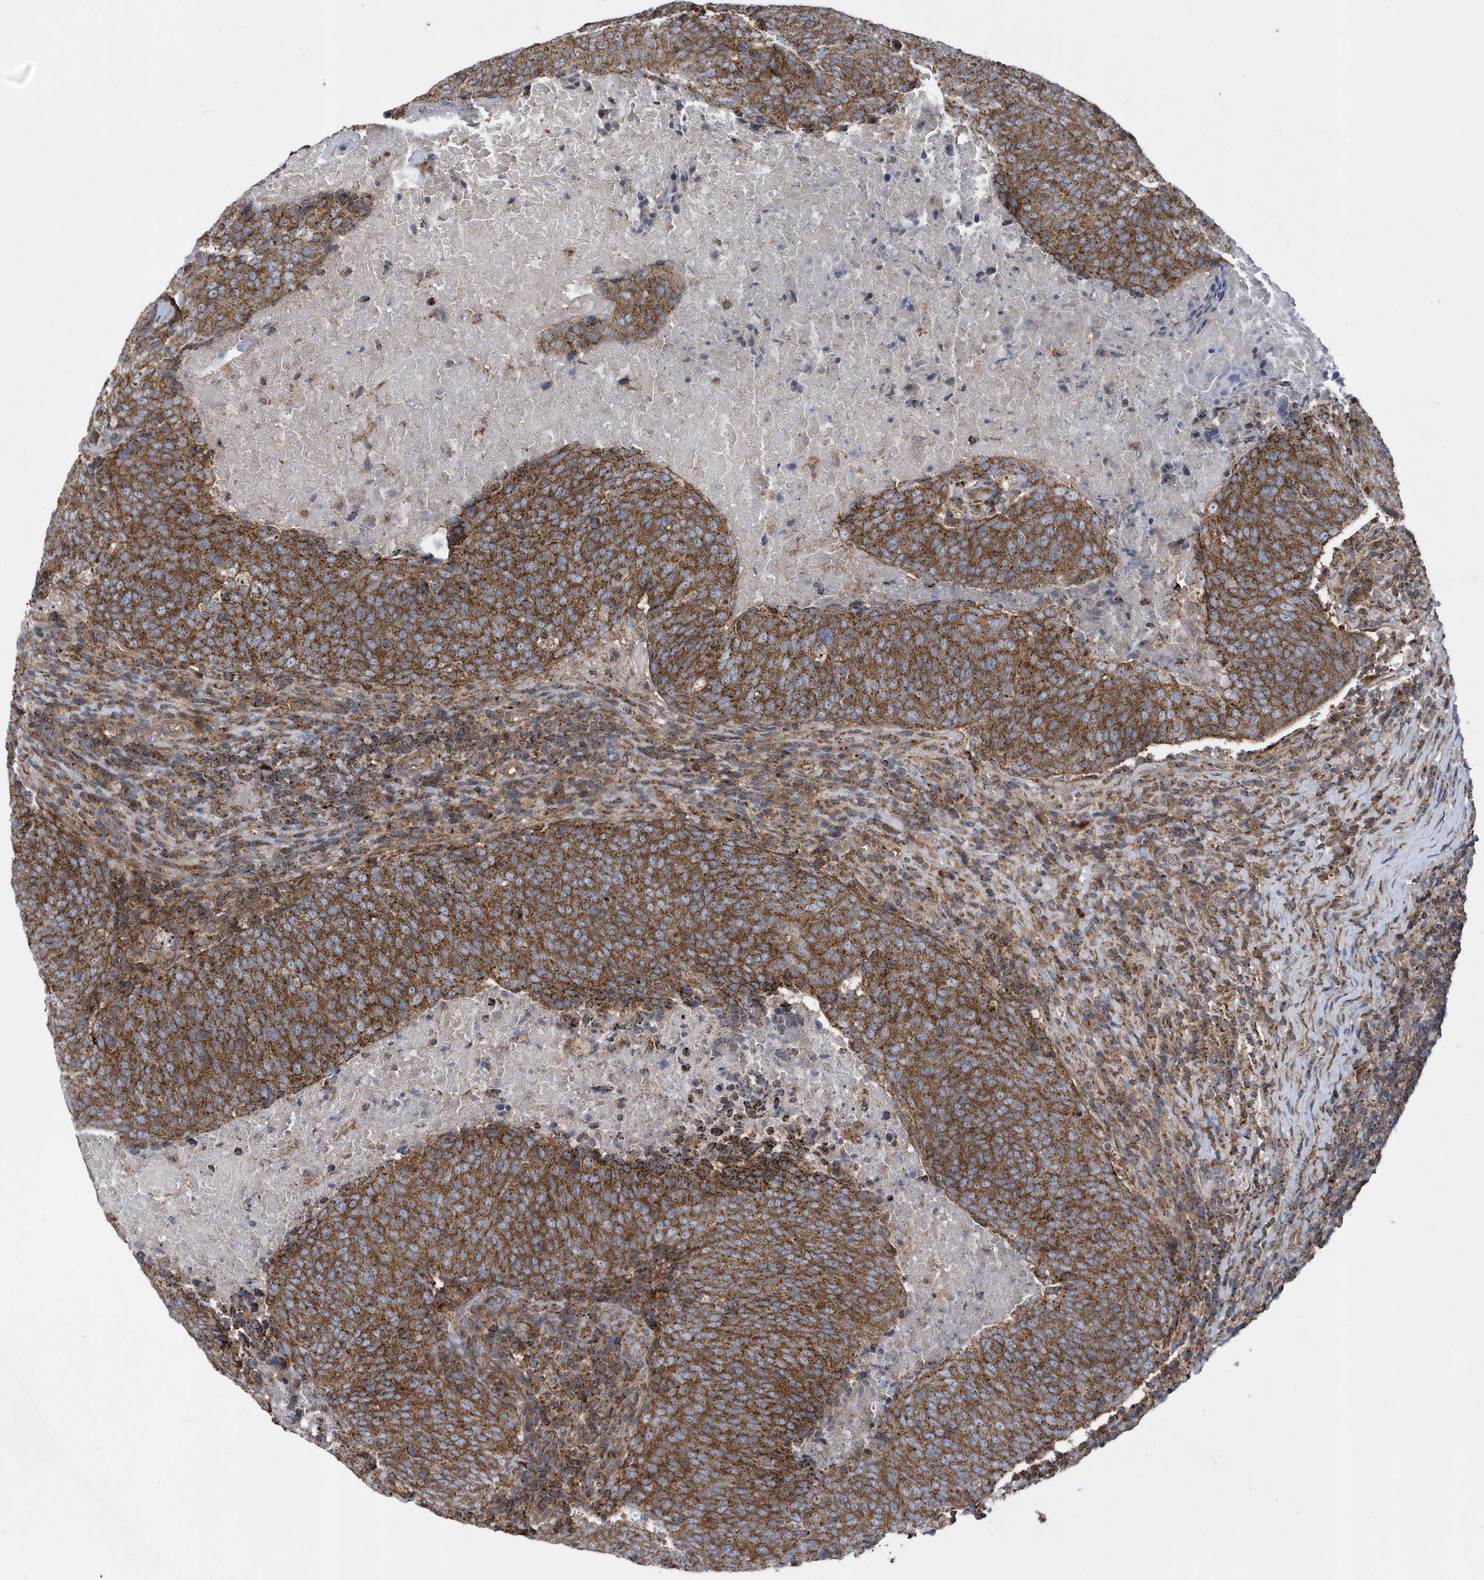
{"staining": {"intensity": "strong", "quantity": ">75%", "location": "cytoplasmic/membranous"}, "tissue": "head and neck cancer", "cell_type": "Tumor cells", "image_type": "cancer", "snomed": [{"axis": "morphology", "description": "Squamous cell carcinoma, NOS"}, {"axis": "morphology", "description": "Squamous cell carcinoma, metastatic, NOS"}, {"axis": "topography", "description": "Lymph node"}, {"axis": "topography", "description": "Head-Neck"}], "caption": "High-power microscopy captured an immunohistochemistry (IHC) micrograph of head and neck cancer (squamous cell carcinoma), revealing strong cytoplasmic/membranous positivity in about >75% of tumor cells. (Stains: DAB in brown, nuclei in blue, Microscopy: brightfield microscopy at high magnification).", "gene": "TRAIP", "patient": {"sex": "male", "age": 62}}